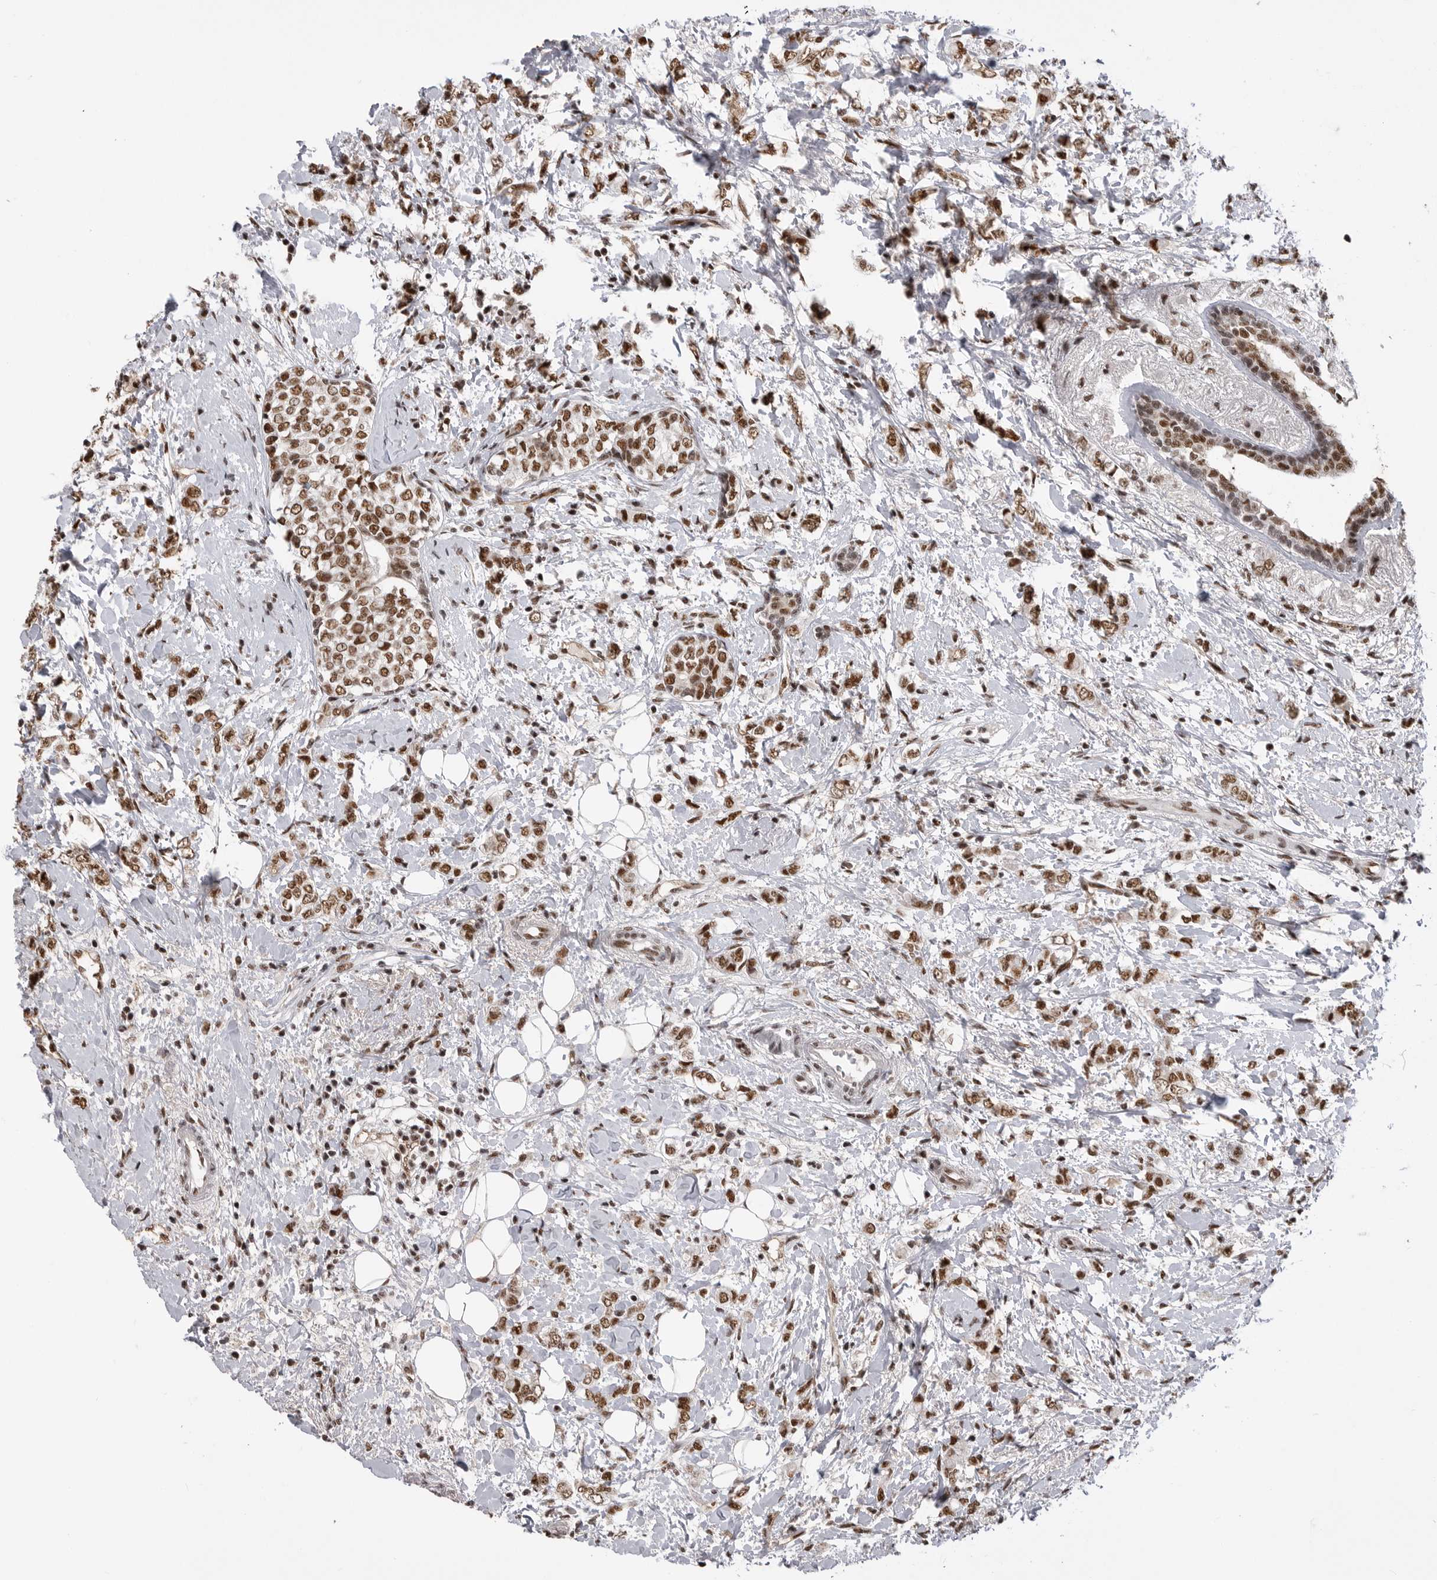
{"staining": {"intensity": "moderate", "quantity": ">75%", "location": "nuclear"}, "tissue": "breast cancer", "cell_type": "Tumor cells", "image_type": "cancer", "snomed": [{"axis": "morphology", "description": "Normal tissue, NOS"}, {"axis": "morphology", "description": "Lobular carcinoma"}, {"axis": "topography", "description": "Breast"}], "caption": "A histopathology image showing moderate nuclear positivity in approximately >75% of tumor cells in breast cancer (lobular carcinoma), as visualized by brown immunohistochemical staining.", "gene": "PPP1R8", "patient": {"sex": "female", "age": 47}}